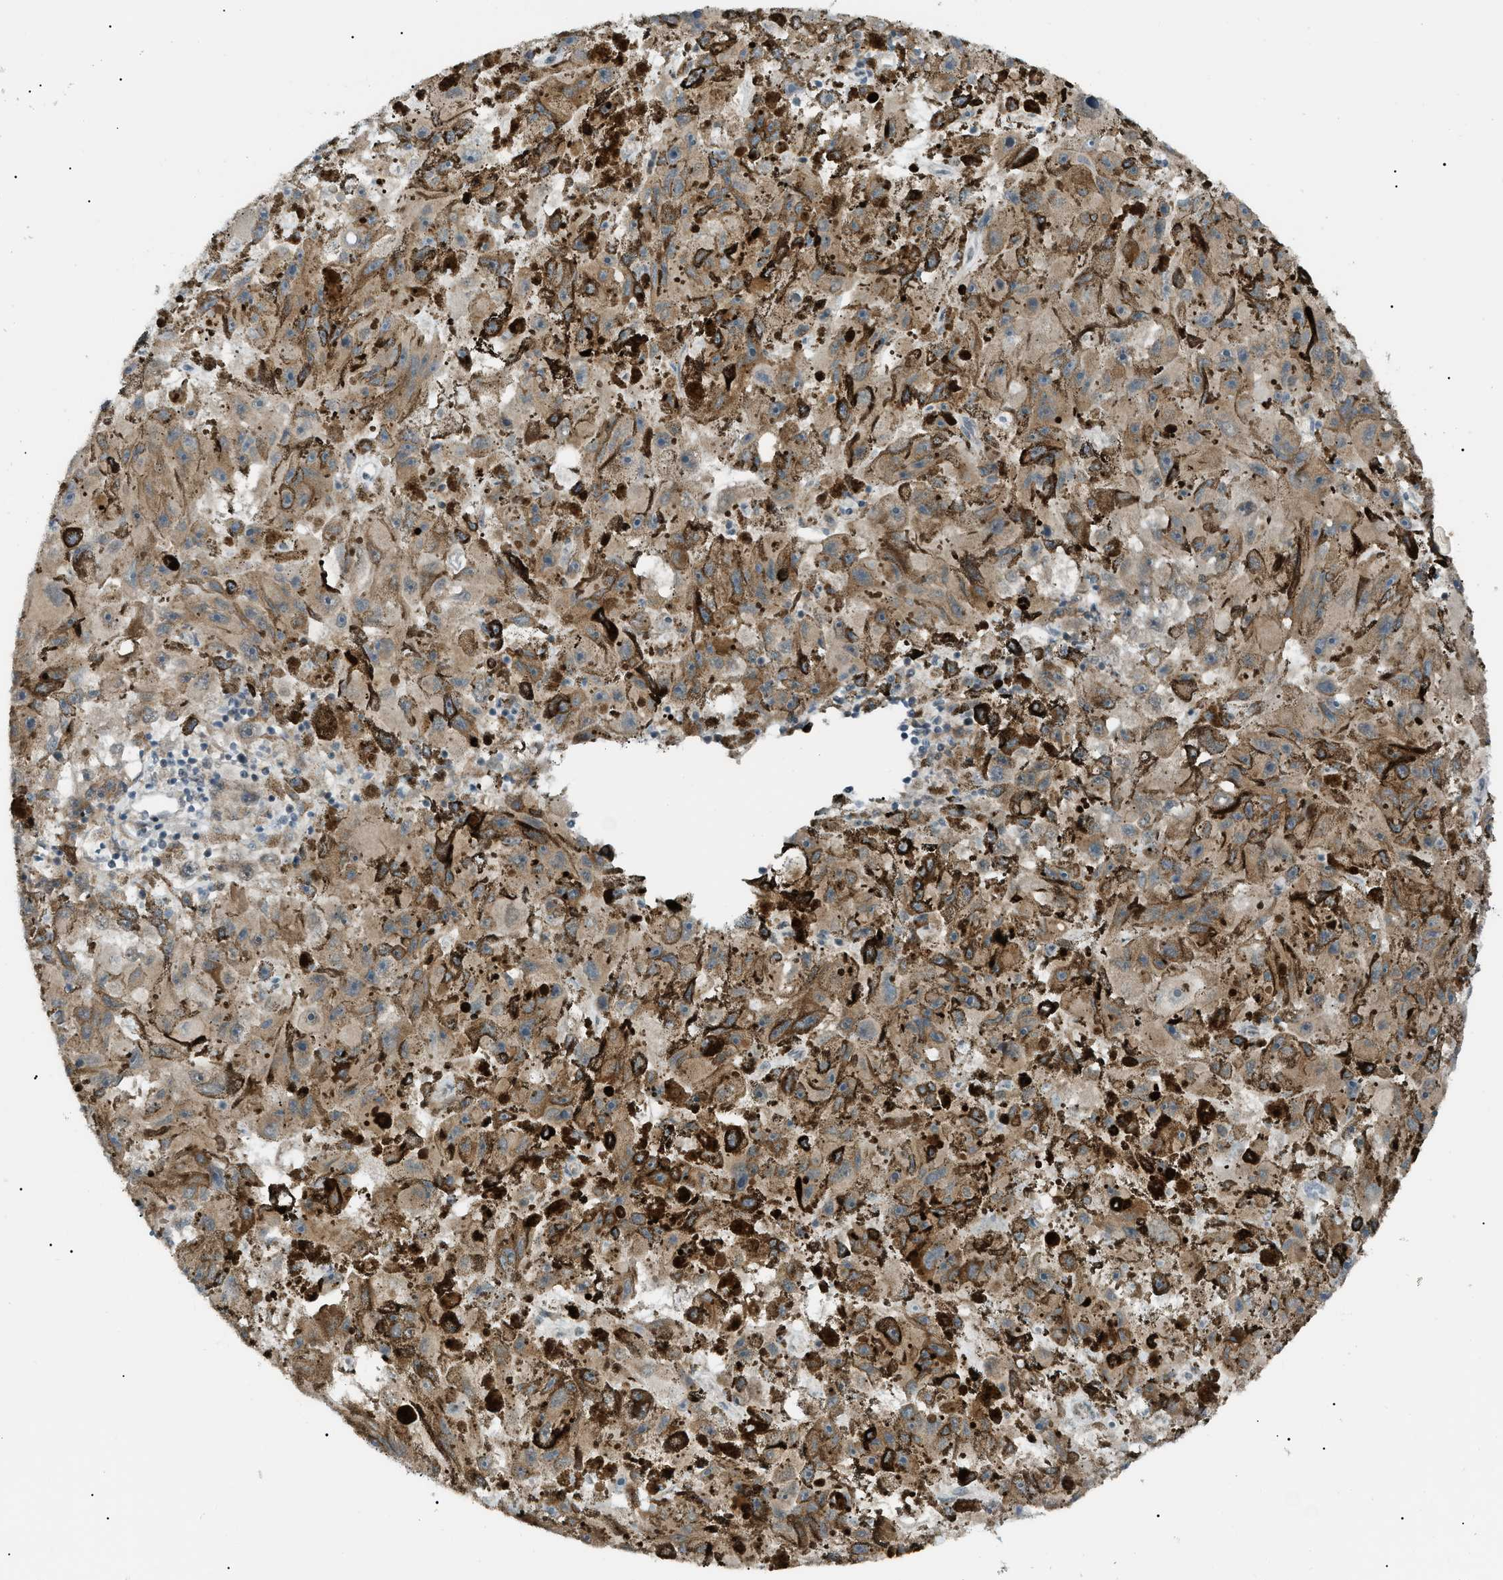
{"staining": {"intensity": "moderate", "quantity": ">75%", "location": "cytoplasmic/membranous"}, "tissue": "melanoma", "cell_type": "Tumor cells", "image_type": "cancer", "snomed": [{"axis": "morphology", "description": "Malignant melanoma, NOS"}, {"axis": "topography", "description": "Skin"}], "caption": "Malignant melanoma stained with immunohistochemistry reveals moderate cytoplasmic/membranous staining in about >75% of tumor cells. (IHC, brightfield microscopy, high magnification).", "gene": "LPIN2", "patient": {"sex": "female", "age": 104}}